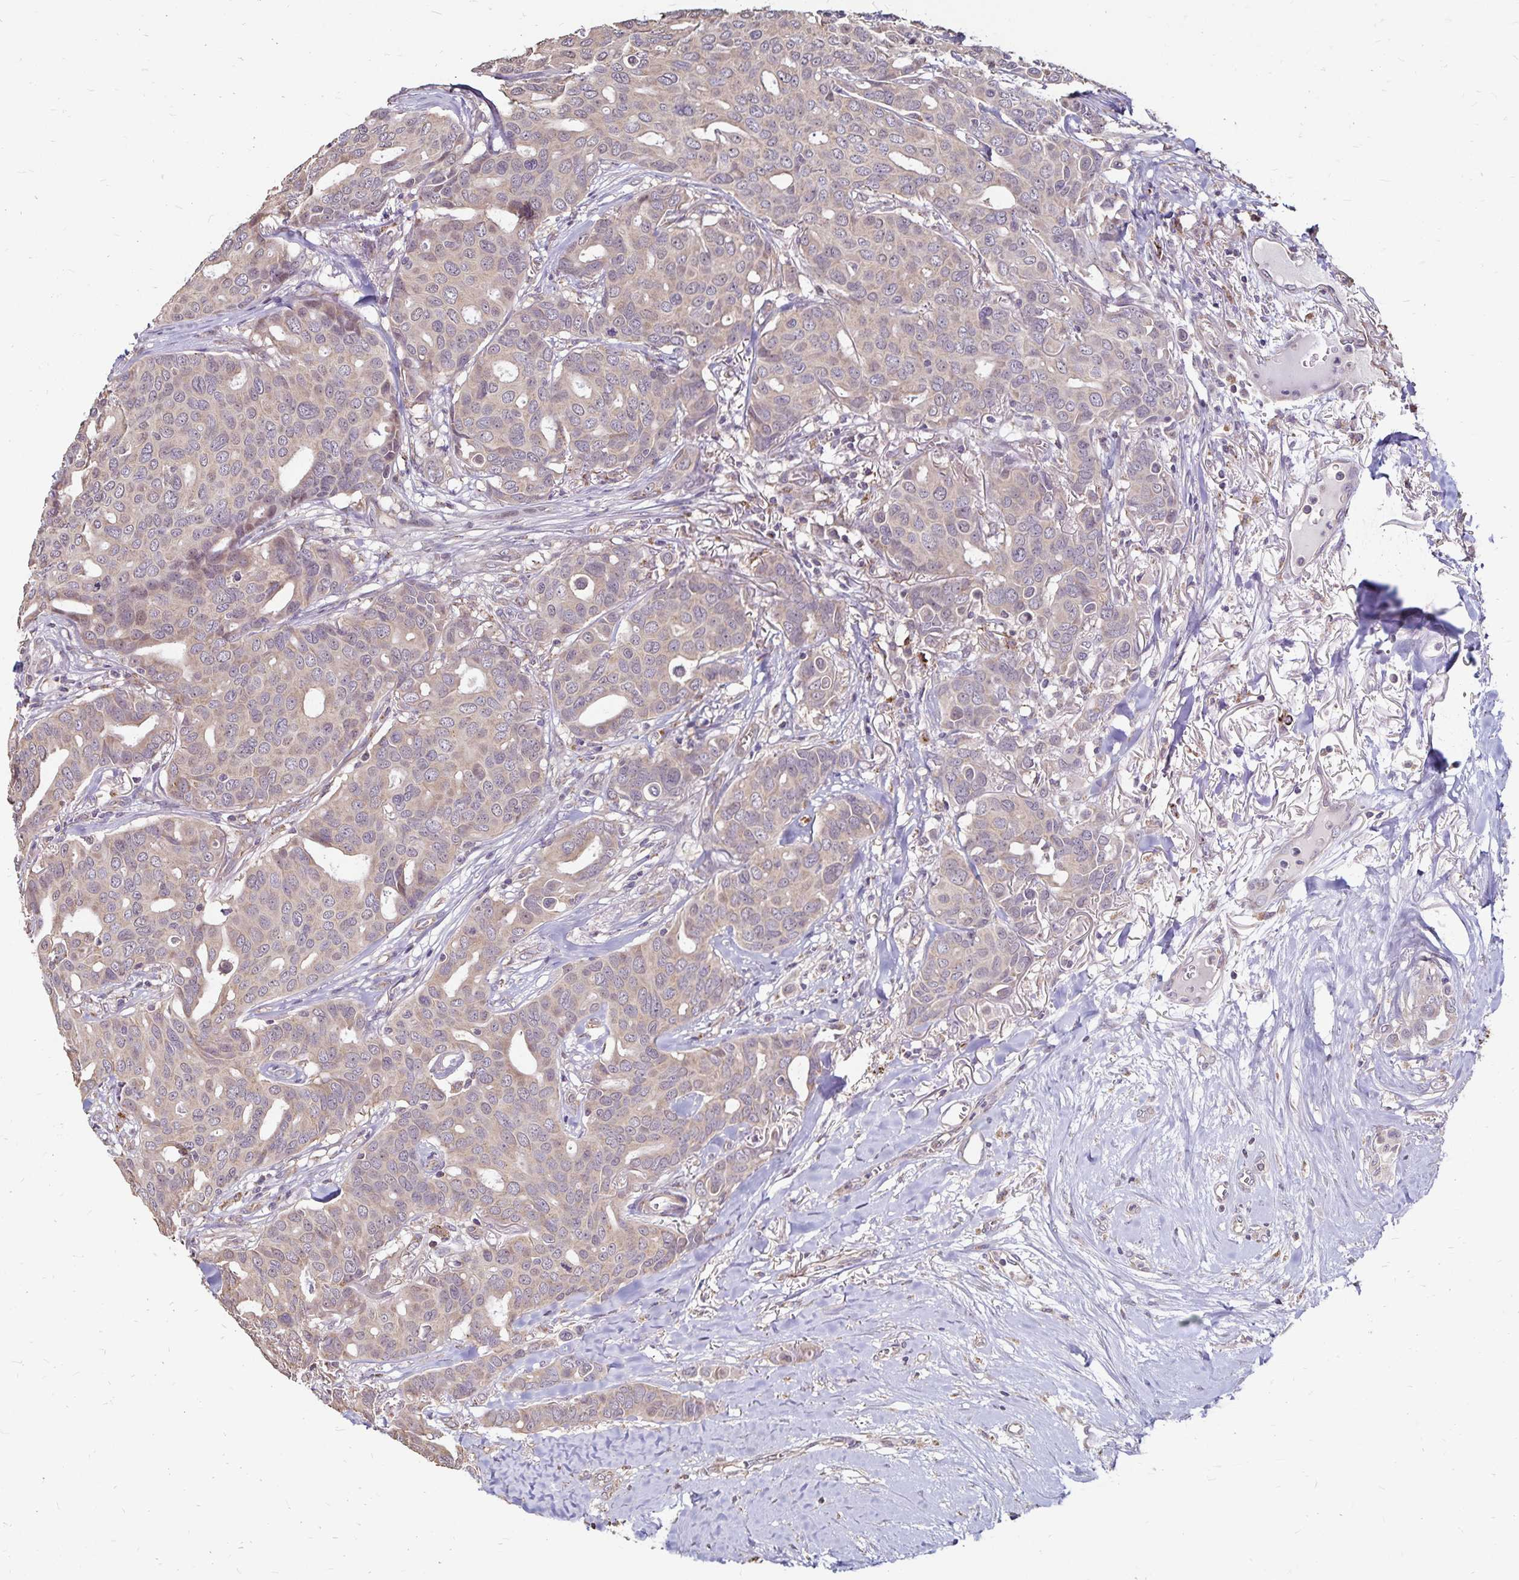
{"staining": {"intensity": "weak", "quantity": "25%-75%", "location": "cytoplasmic/membranous"}, "tissue": "breast cancer", "cell_type": "Tumor cells", "image_type": "cancer", "snomed": [{"axis": "morphology", "description": "Duct carcinoma"}, {"axis": "topography", "description": "Breast"}], "caption": "Protein staining of breast cancer (invasive ductal carcinoma) tissue displays weak cytoplasmic/membranous expression in approximately 25%-75% of tumor cells.", "gene": "EMC10", "patient": {"sex": "female", "age": 54}}